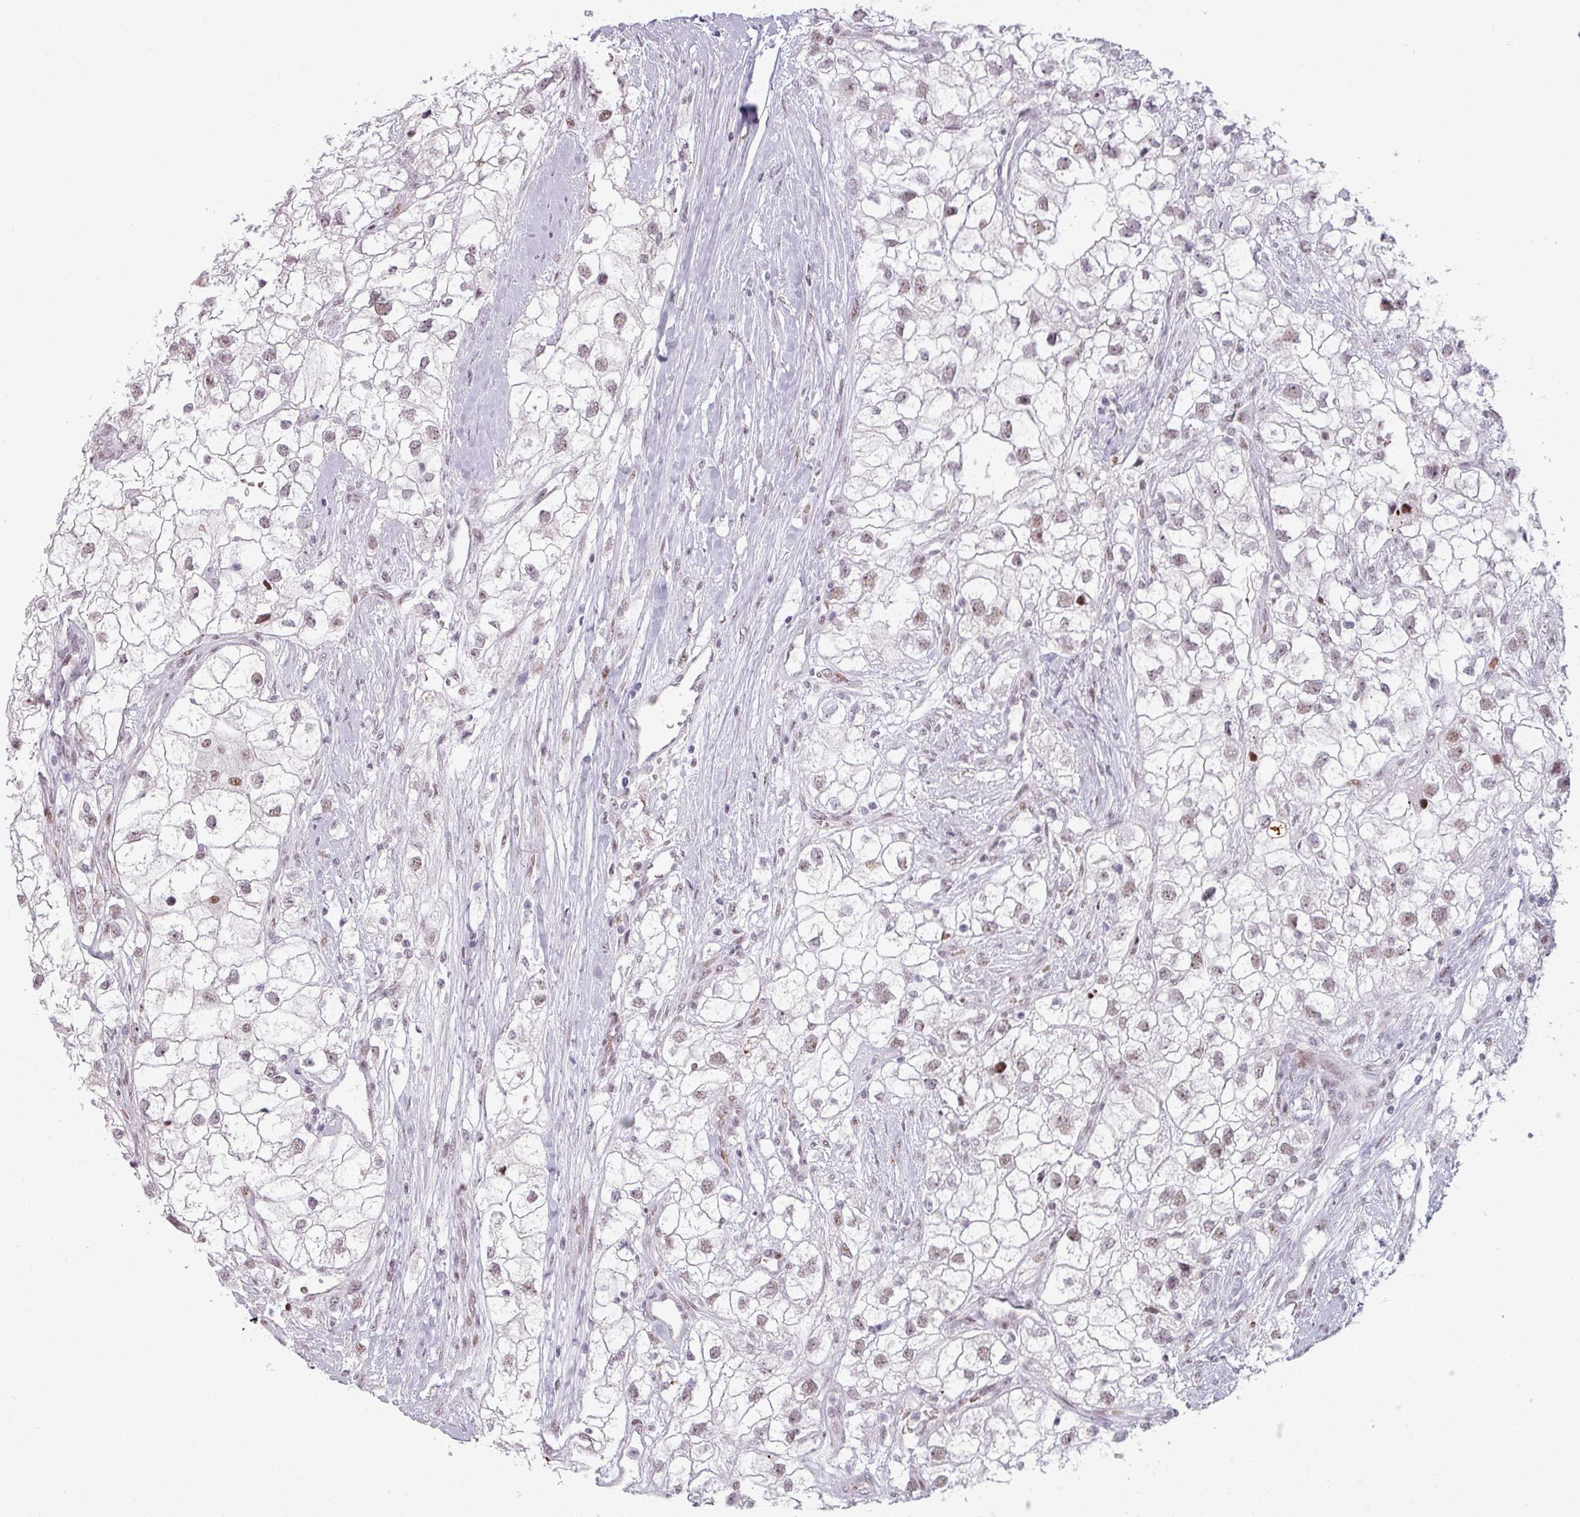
{"staining": {"intensity": "weak", "quantity": ">75%", "location": "nuclear"}, "tissue": "renal cancer", "cell_type": "Tumor cells", "image_type": "cancer", "snomed": [{"axis": "morphology", "description": "Adenocarcinoma, NOS"}, {"axis": "topography", "description": "Kidney"}], "caption": "Tumor cells display low levels of weak nuclear positivity in approximately >75% of cells in renal cancer (adenocarcinoma).", "gene": "NCOR1", "patient": {"sex": "male", "age": 59}}